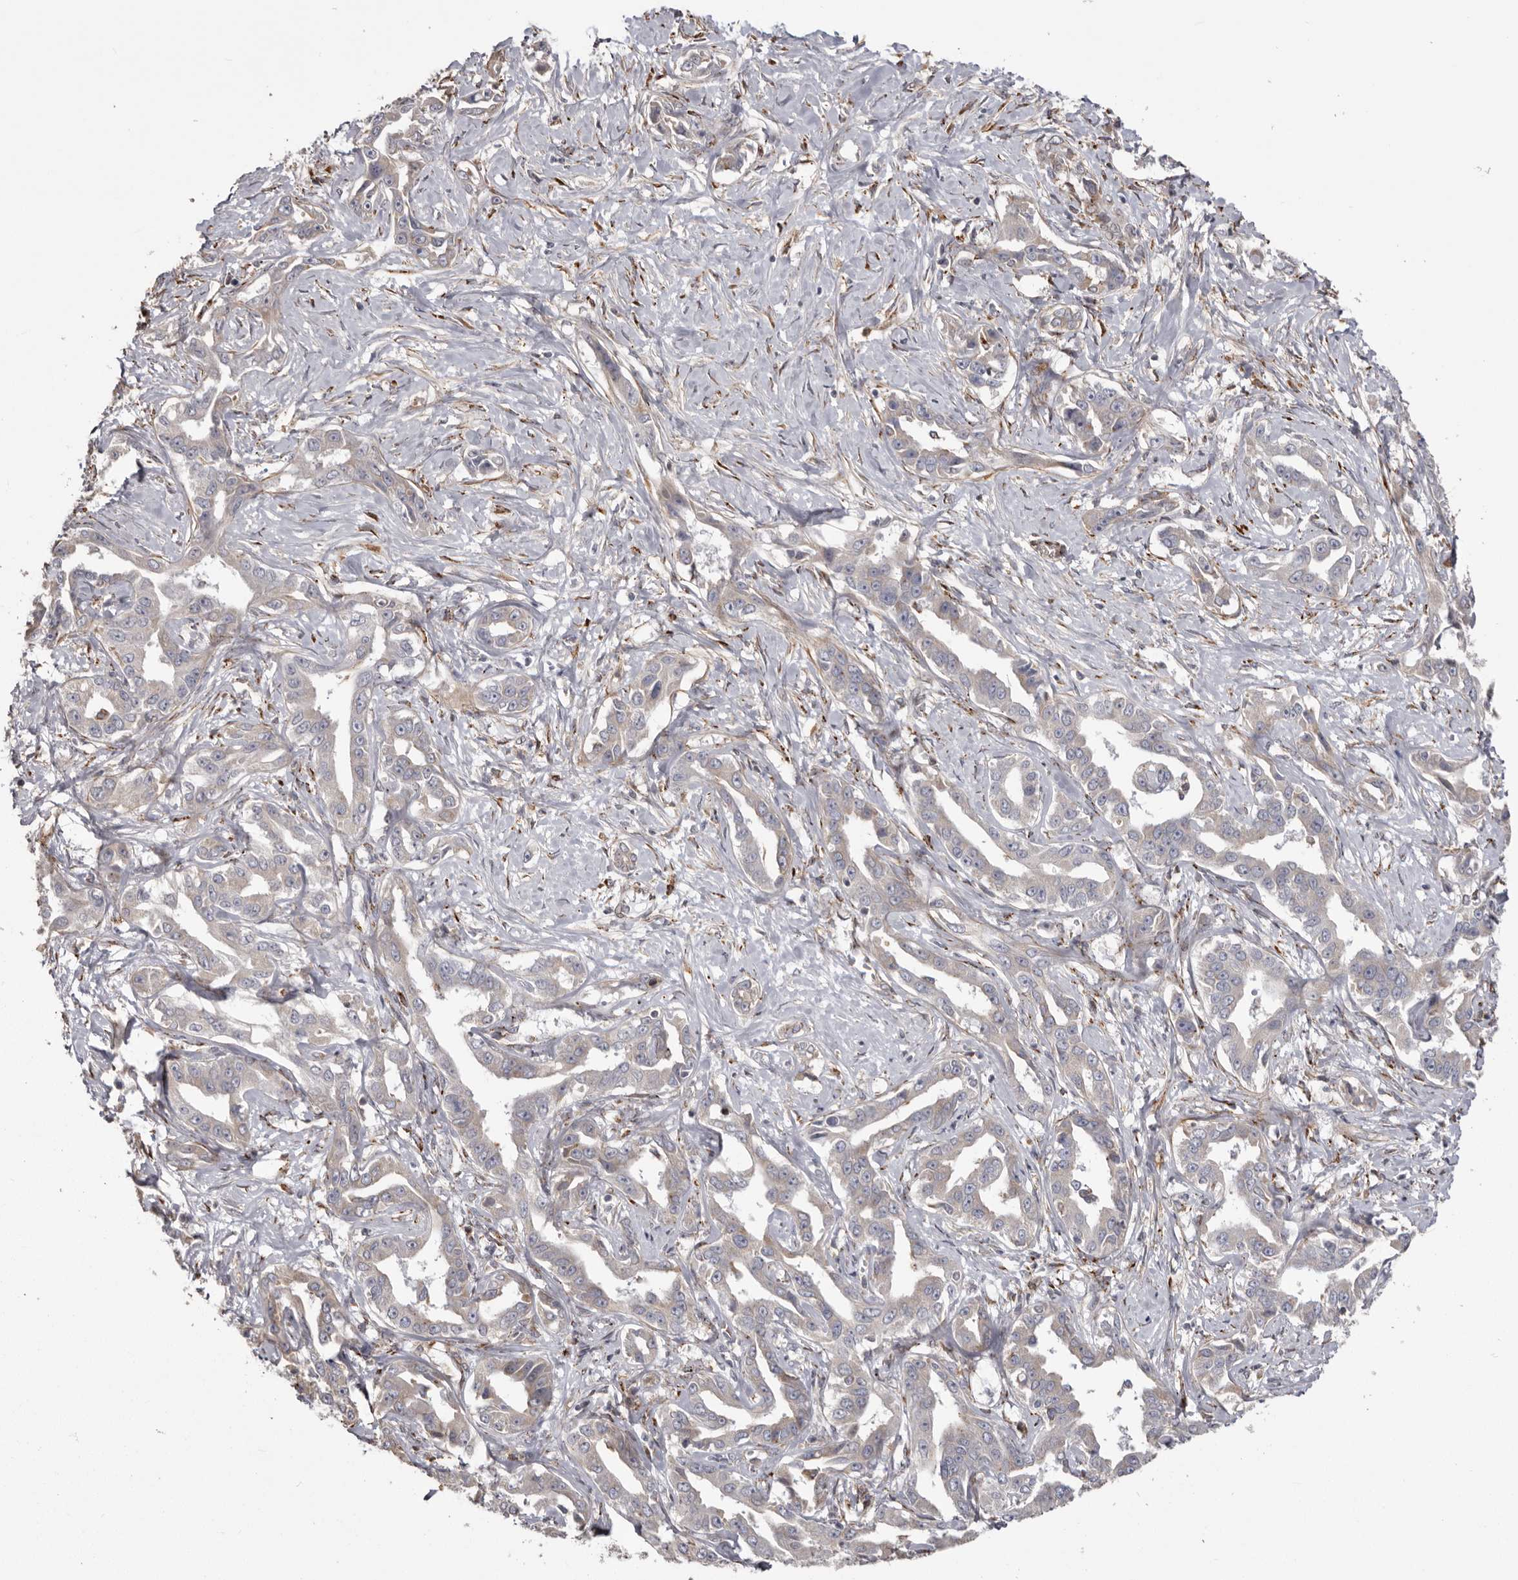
{"staining": {"intensity": "negative", "quantity": "none", "location": "none"}, "tissue": "liver cancer", "cell_type": "Tumor cells", "image_type": "cancer", "snomed": [{"axis": "morphology", "description": "Cholangiocarcinoma"}, {"axis": "topography", "description": "Liver"}], "caption": "Tumor cells are negative for protein expression in human liver cancer (cholangiocarcinoma).", "gene": "NUP43", "patient": {"sex": "male", "age": 59}}